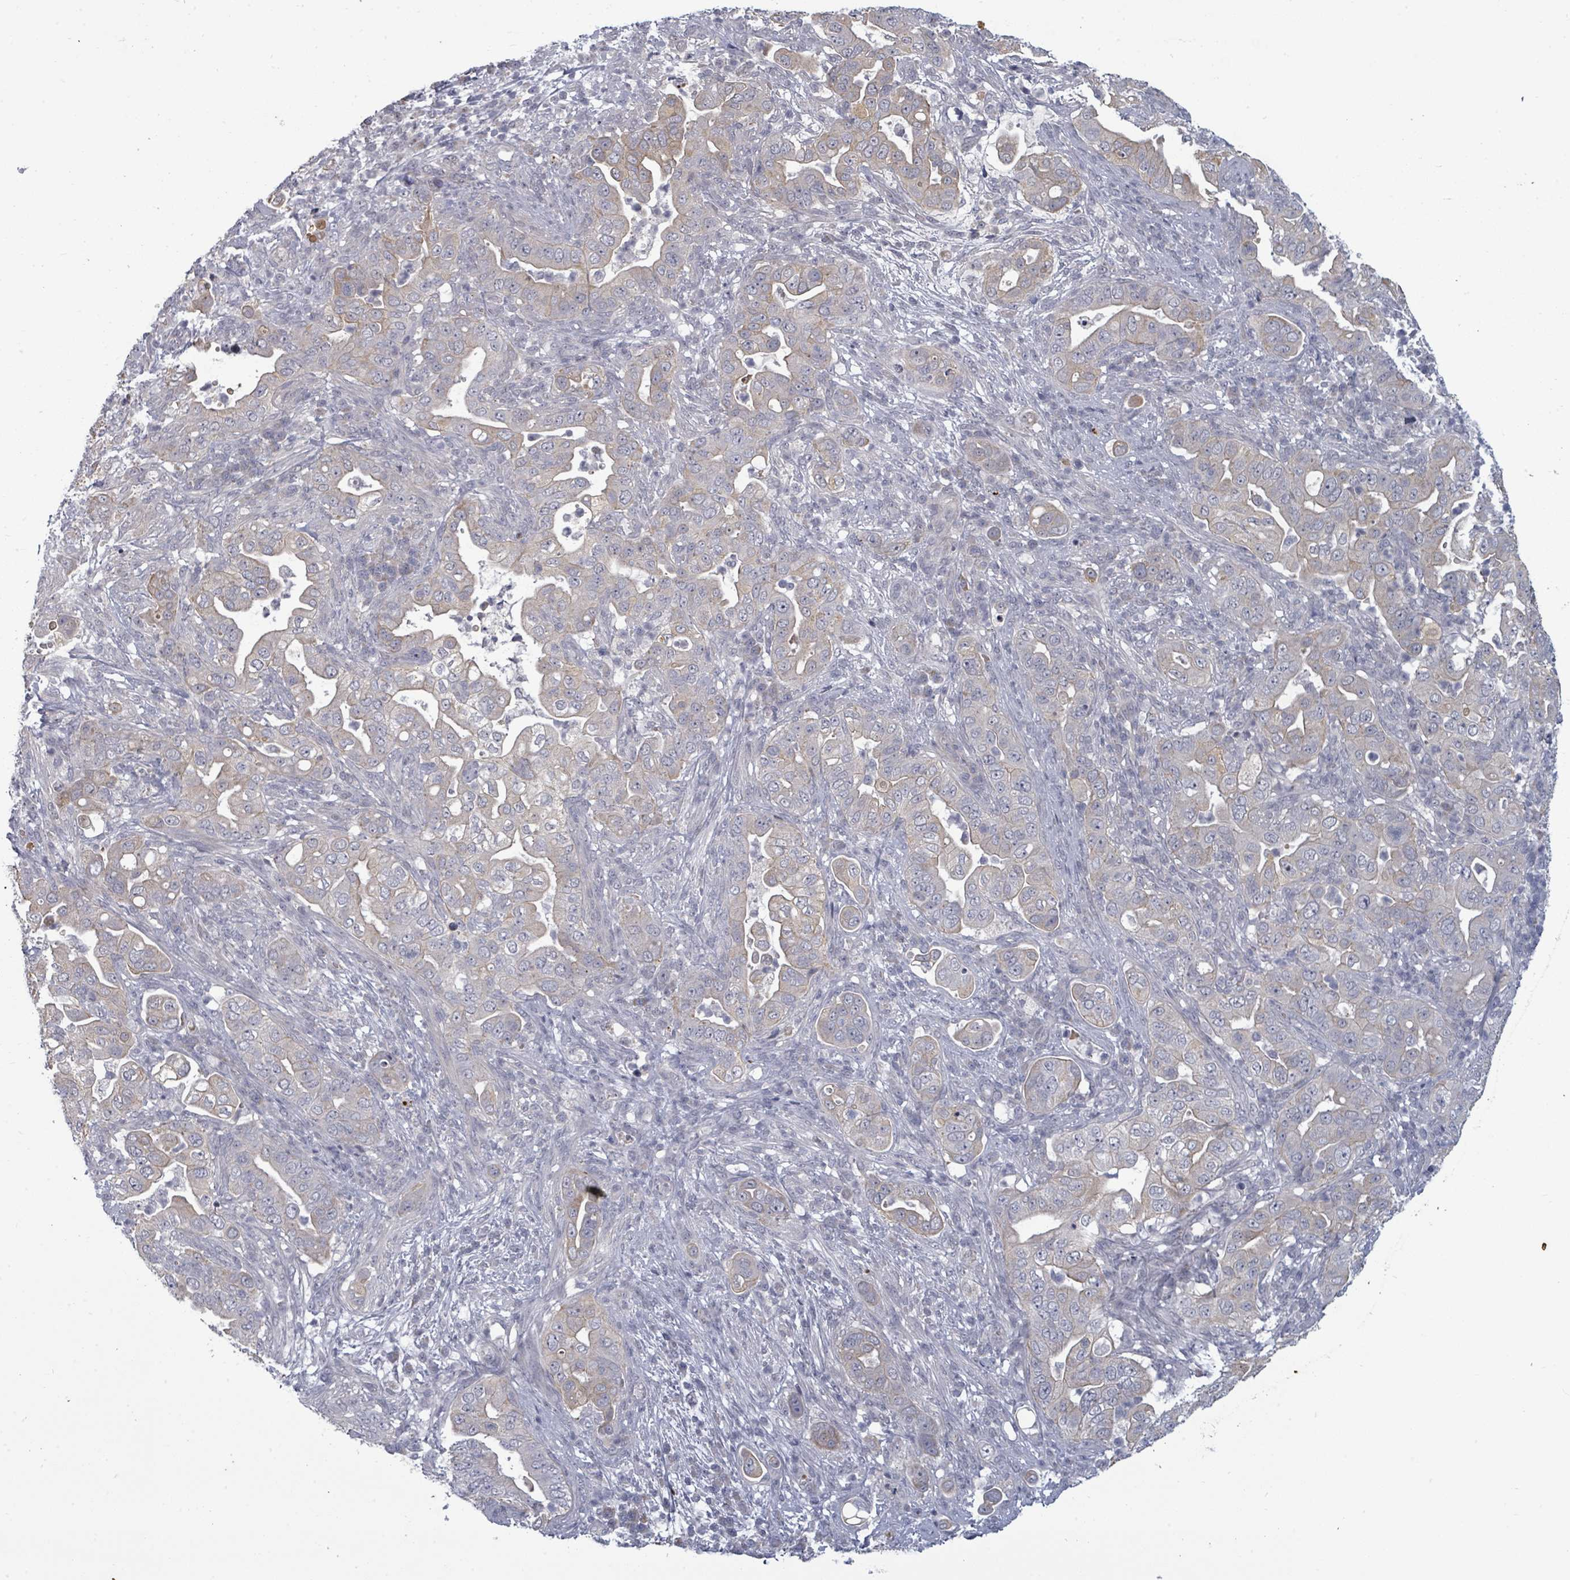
{"staining": {"intensity": "weak", "quantity": "<25%", "location": "cytoplasmic/membranous"}, "tissue": "pancreatic cancer", "cell_type": "Tumor cells", "image_type": "cancer", "snomed": [{"axis": "morphology", "description": "Adenocarcinoma, NOS"}, {"axis": "topography", "description": "Pancreas"}], "caption": "IHC histopathology image of pancreatic cancer stained for a protein (brown), which displays no positivity in tumor cells.", "gene": "ASB12", "patient": {"sex": "female", "age": 63}}